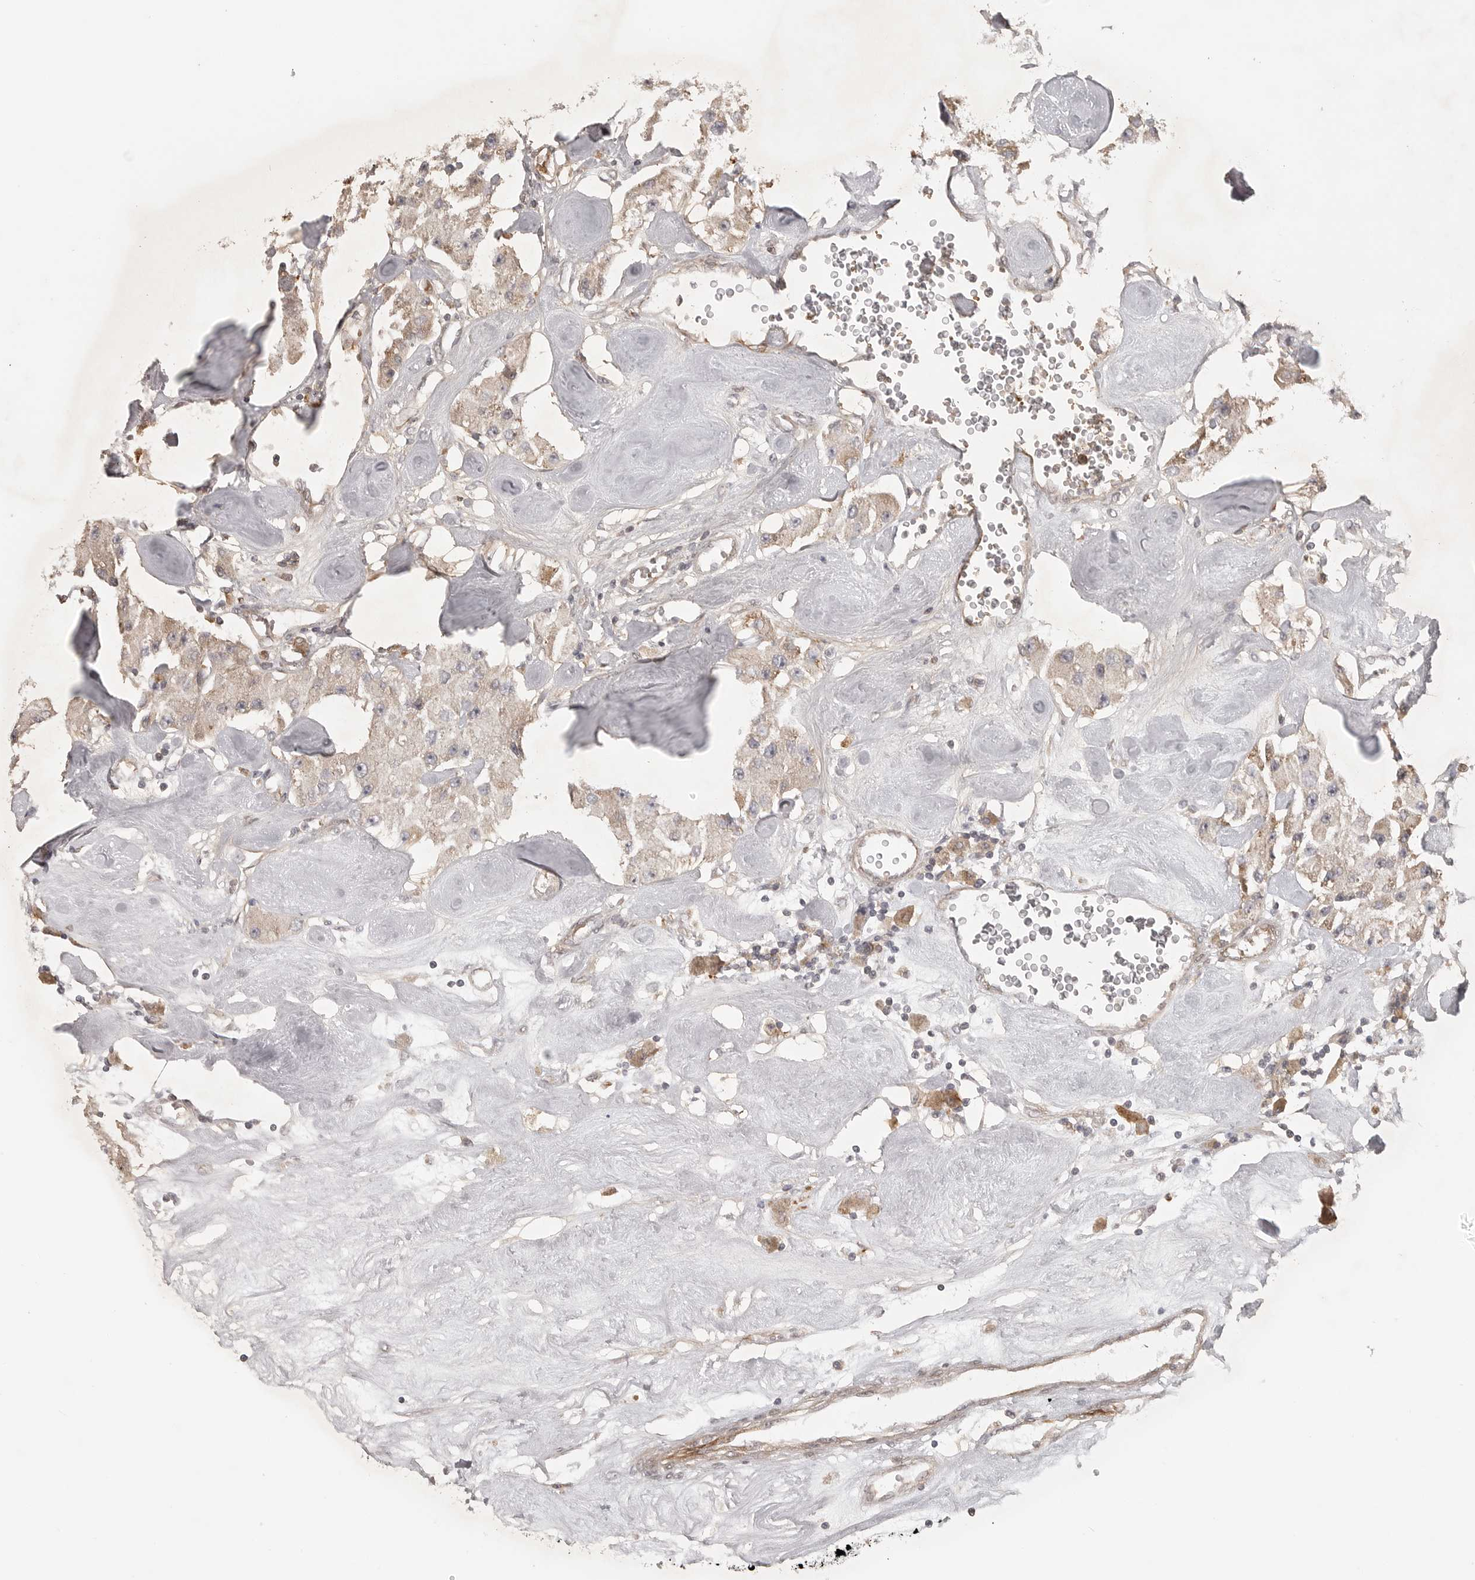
{"staining": {"intensity": "weak", "quantity": "<25%", "location": "cytoplasmic/membranous"}, "tissue": "carcinoid", "cell_type": "Tumor cells", "image_type": "cancer", "snomed": [{"axis": "morphology", "description": "Carcinoid, malignant, NOS"}, {"axis": "topography", "description": "Pancreas"}], "caption": "An IHC photomicrograph of carcinoid is shown. There is no staining in tumor cells of carcinoid. (Stains: DAB (3,3'-diaminobenzidine) immunohistochemistry with hematoxylin counter stain, Microscopy: brightfield microscopy at high magnification).", "gene": "CCPG1", "patient": {"sex": "male", "age": 41}}